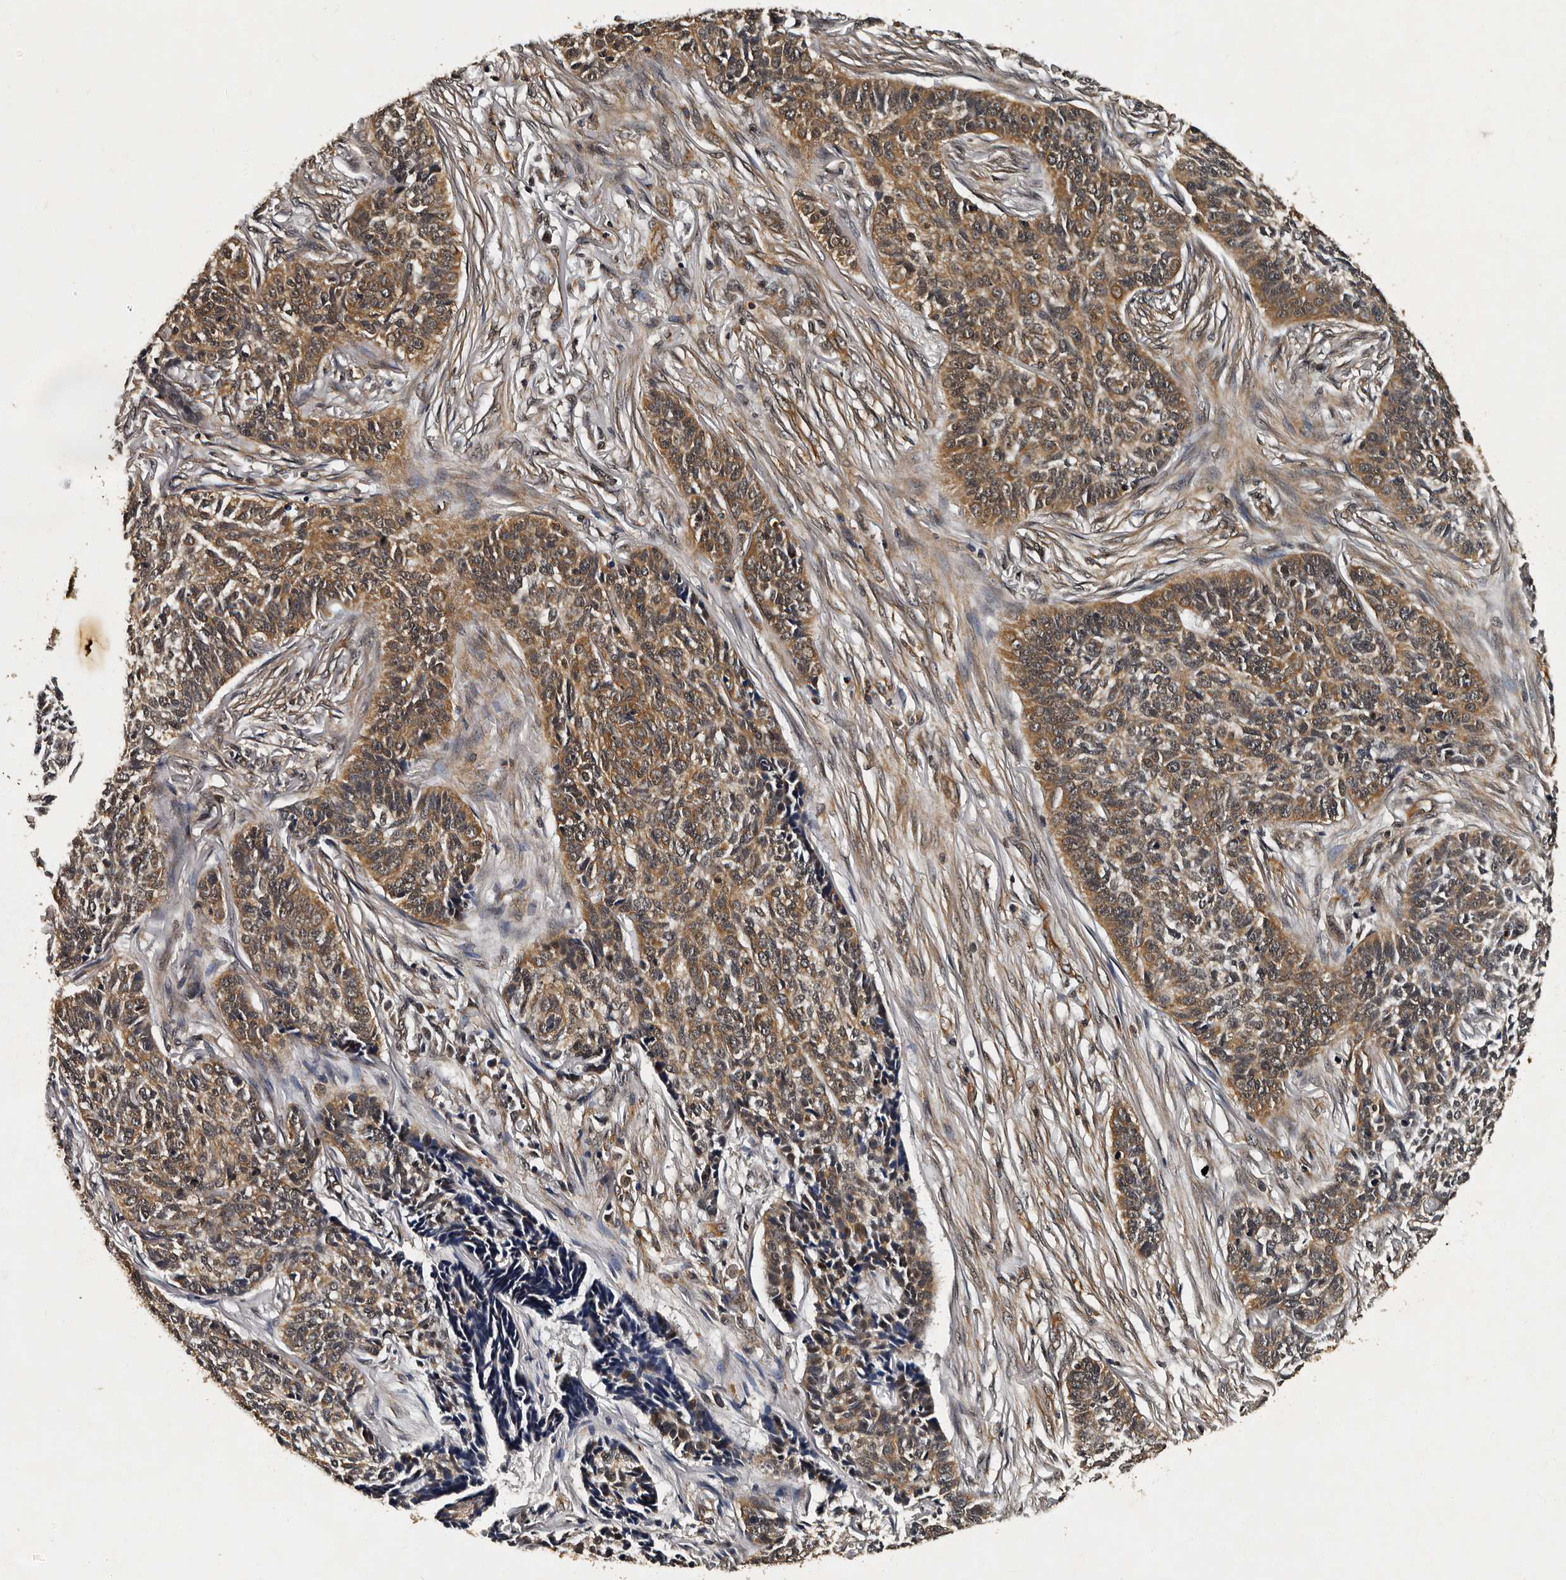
{"staining": {"intensity": "moderate", "quantity": ">75%", "location": "cytoplasmic/membranous,nuclear"}, "tissue": "skin cancer", "cell_type": "Tumor cells", "image_type": "cancer", "snomed": [{"axis": "morphology", "description": "Basal cell carcinoma"}, {"axis": "topography", "description": "Skin"}], "caption": "Immunohistochemistry (IHC) of skin cancer (basal cell carcinoma) reveals medium levels of moderate cytoplasmic/membranous and nuclear expression in approximately >75% of tumor cells. (Brightfield microscopy of DAB IHC at high magnification).", "gene": "CPNE3", "patient": {"sex": "male", "age": 85}}